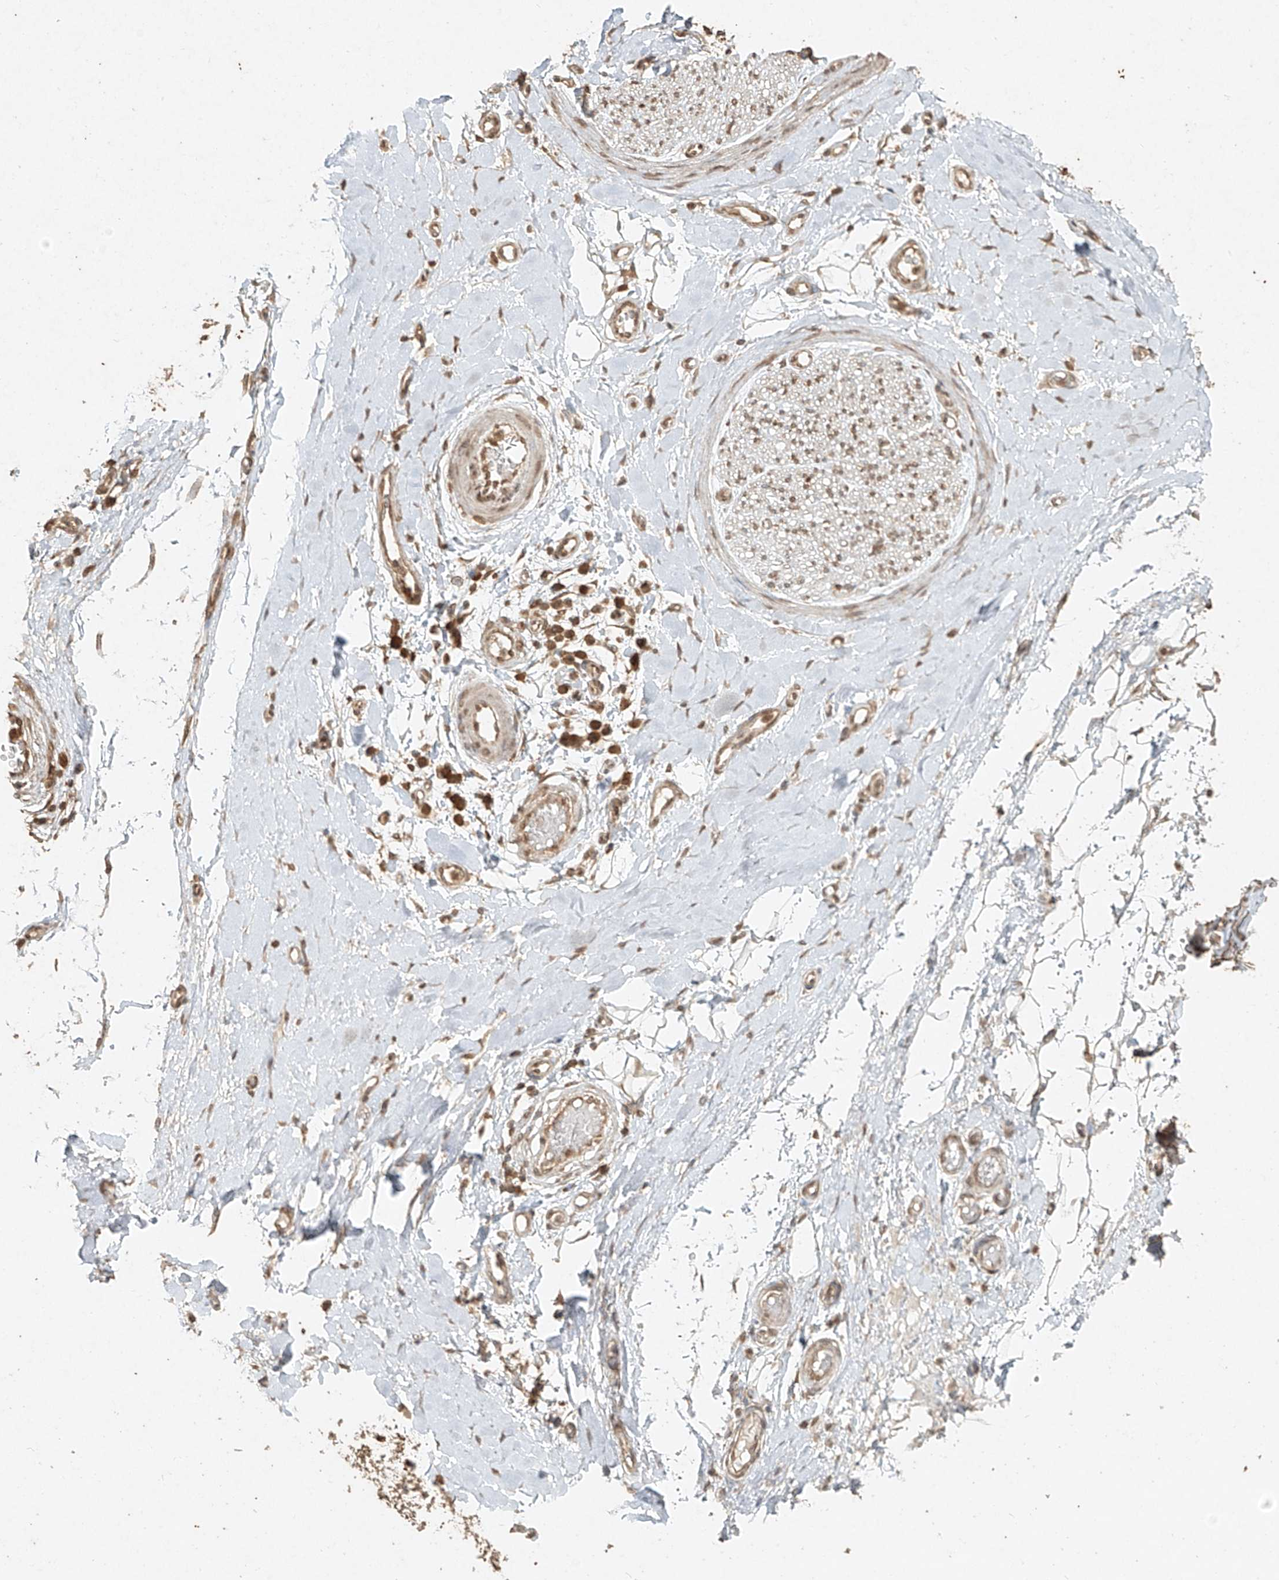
{"staining": {"intensity": "moderate", "quantity": ">75%", "location": "cytoplasmic/membranous,nuclear"}, "tissue": "adipose tissue", "cell_type": "Adipocytes", "image_type": "normal", "snomed": [{"axis": "morphology", "description": "Normal tissue, NOS"}, {"axis": "morphology", "description": "Adenocarcinoma, NOS"}, {"axis": "topography", "description": "Esophagus"}, {"axis": "topography", "description": "Stomach, upper"}, {"axis": "topography", "description": "Peripheral nerve tissue"}], "caption": "Moderate cytoplasmic/membranous,nuclear protein expression is identified in about >75% of adipocytes in adipose tissue. Ihc stains the protein of interest in brown and the nuclei are stained blue.", "gene": "TIGAR", "patient": {"sex": "male", "age": 62}}